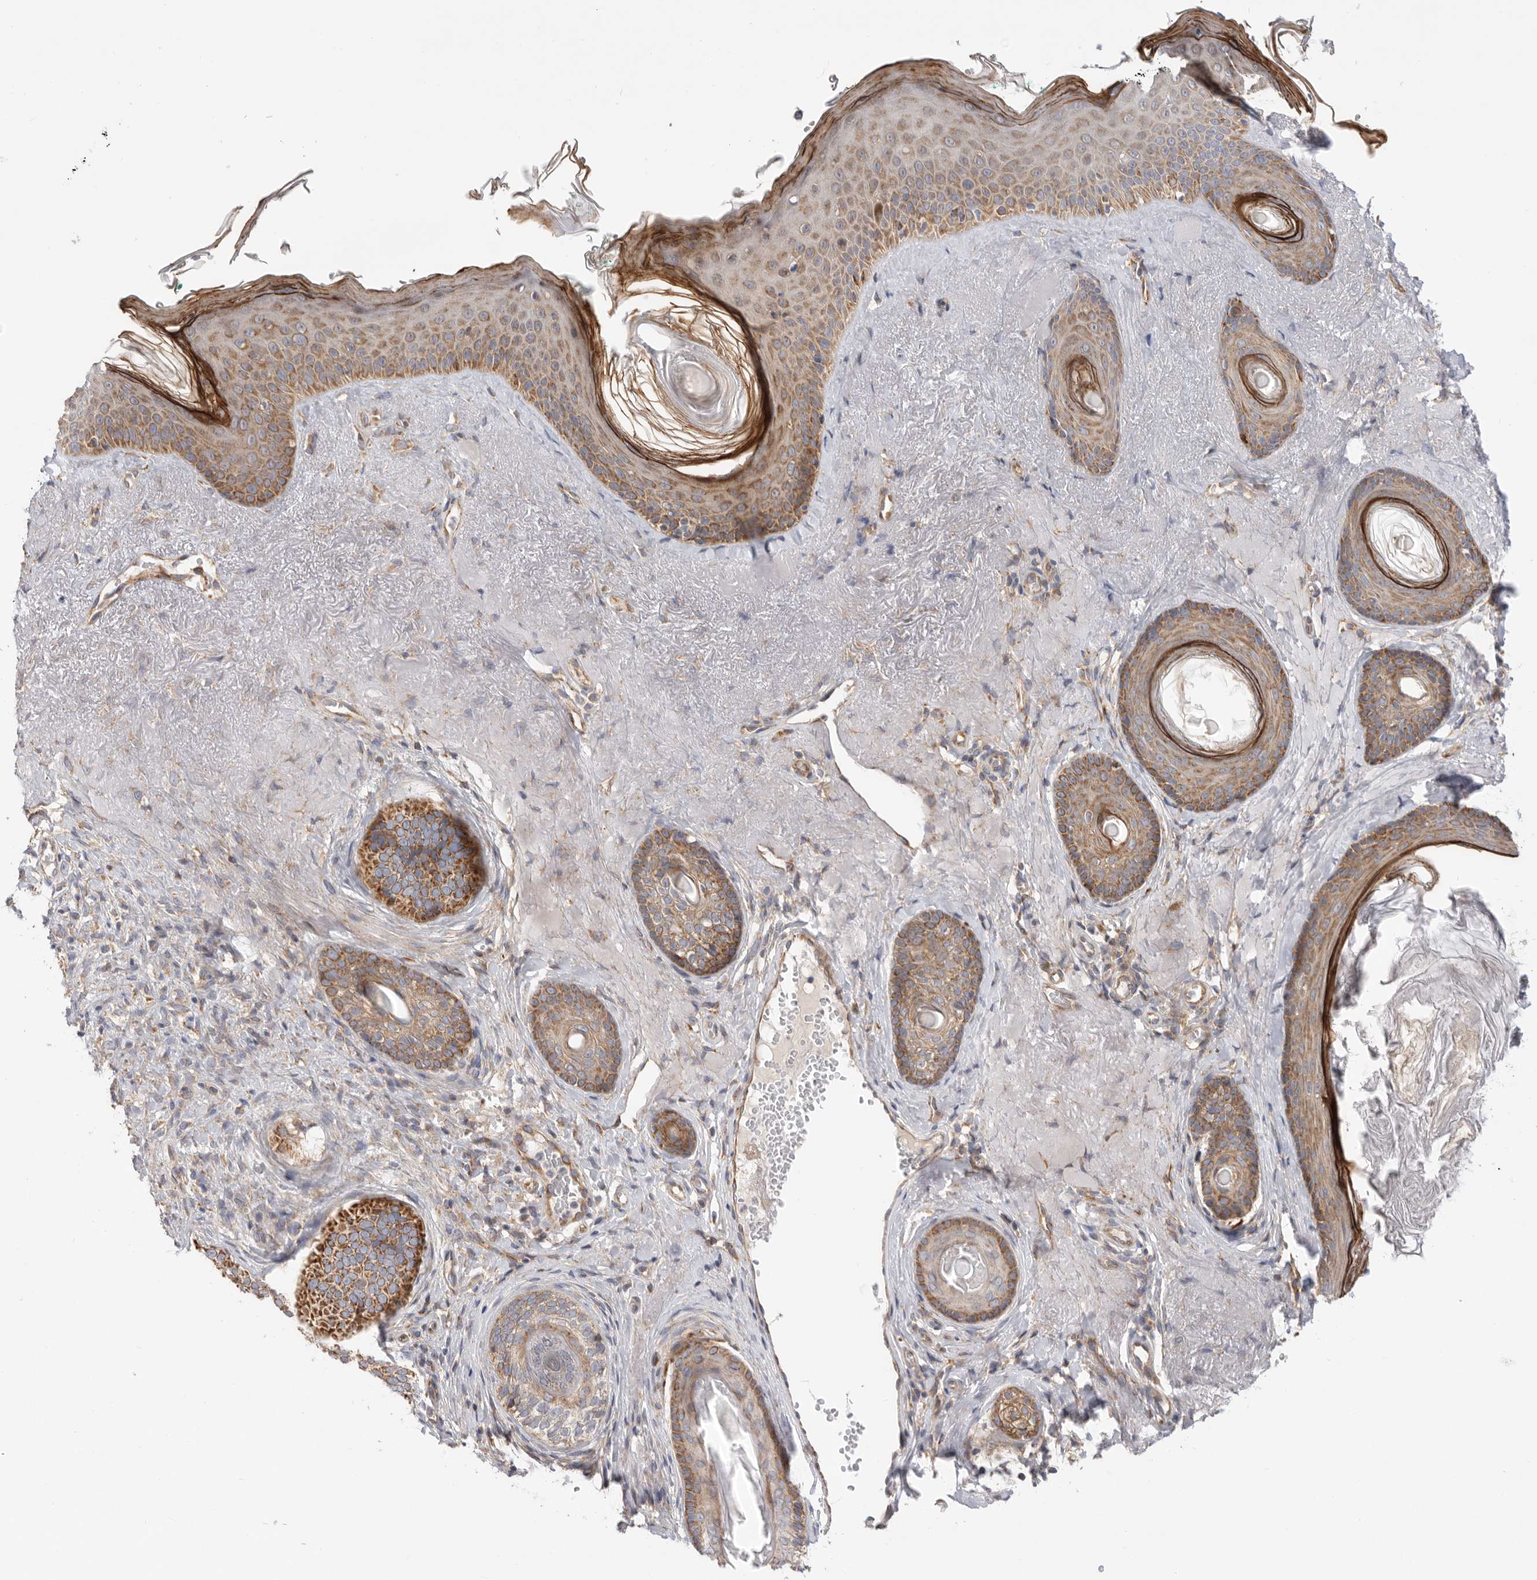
{"staining": {"intensity": "moderate", "quantity": ">75%", "location": "cytoplasmic/membranous"}, "tissue": "skin cancer", "cell_type": "Tumor cells", "image_type": "cancer", "snomed": [{"axis": "morphology", "description": "Basal cell carcinoma"}, {"axis": "topography", "description": "Skin"}], "caption": "Moderate cytoplasmic/membranous protein positivity is seen in about >75% of tumor cells in skin cancer.", "gene": "MTFR1L", "patient": {"sex": "male", "age": 62}}